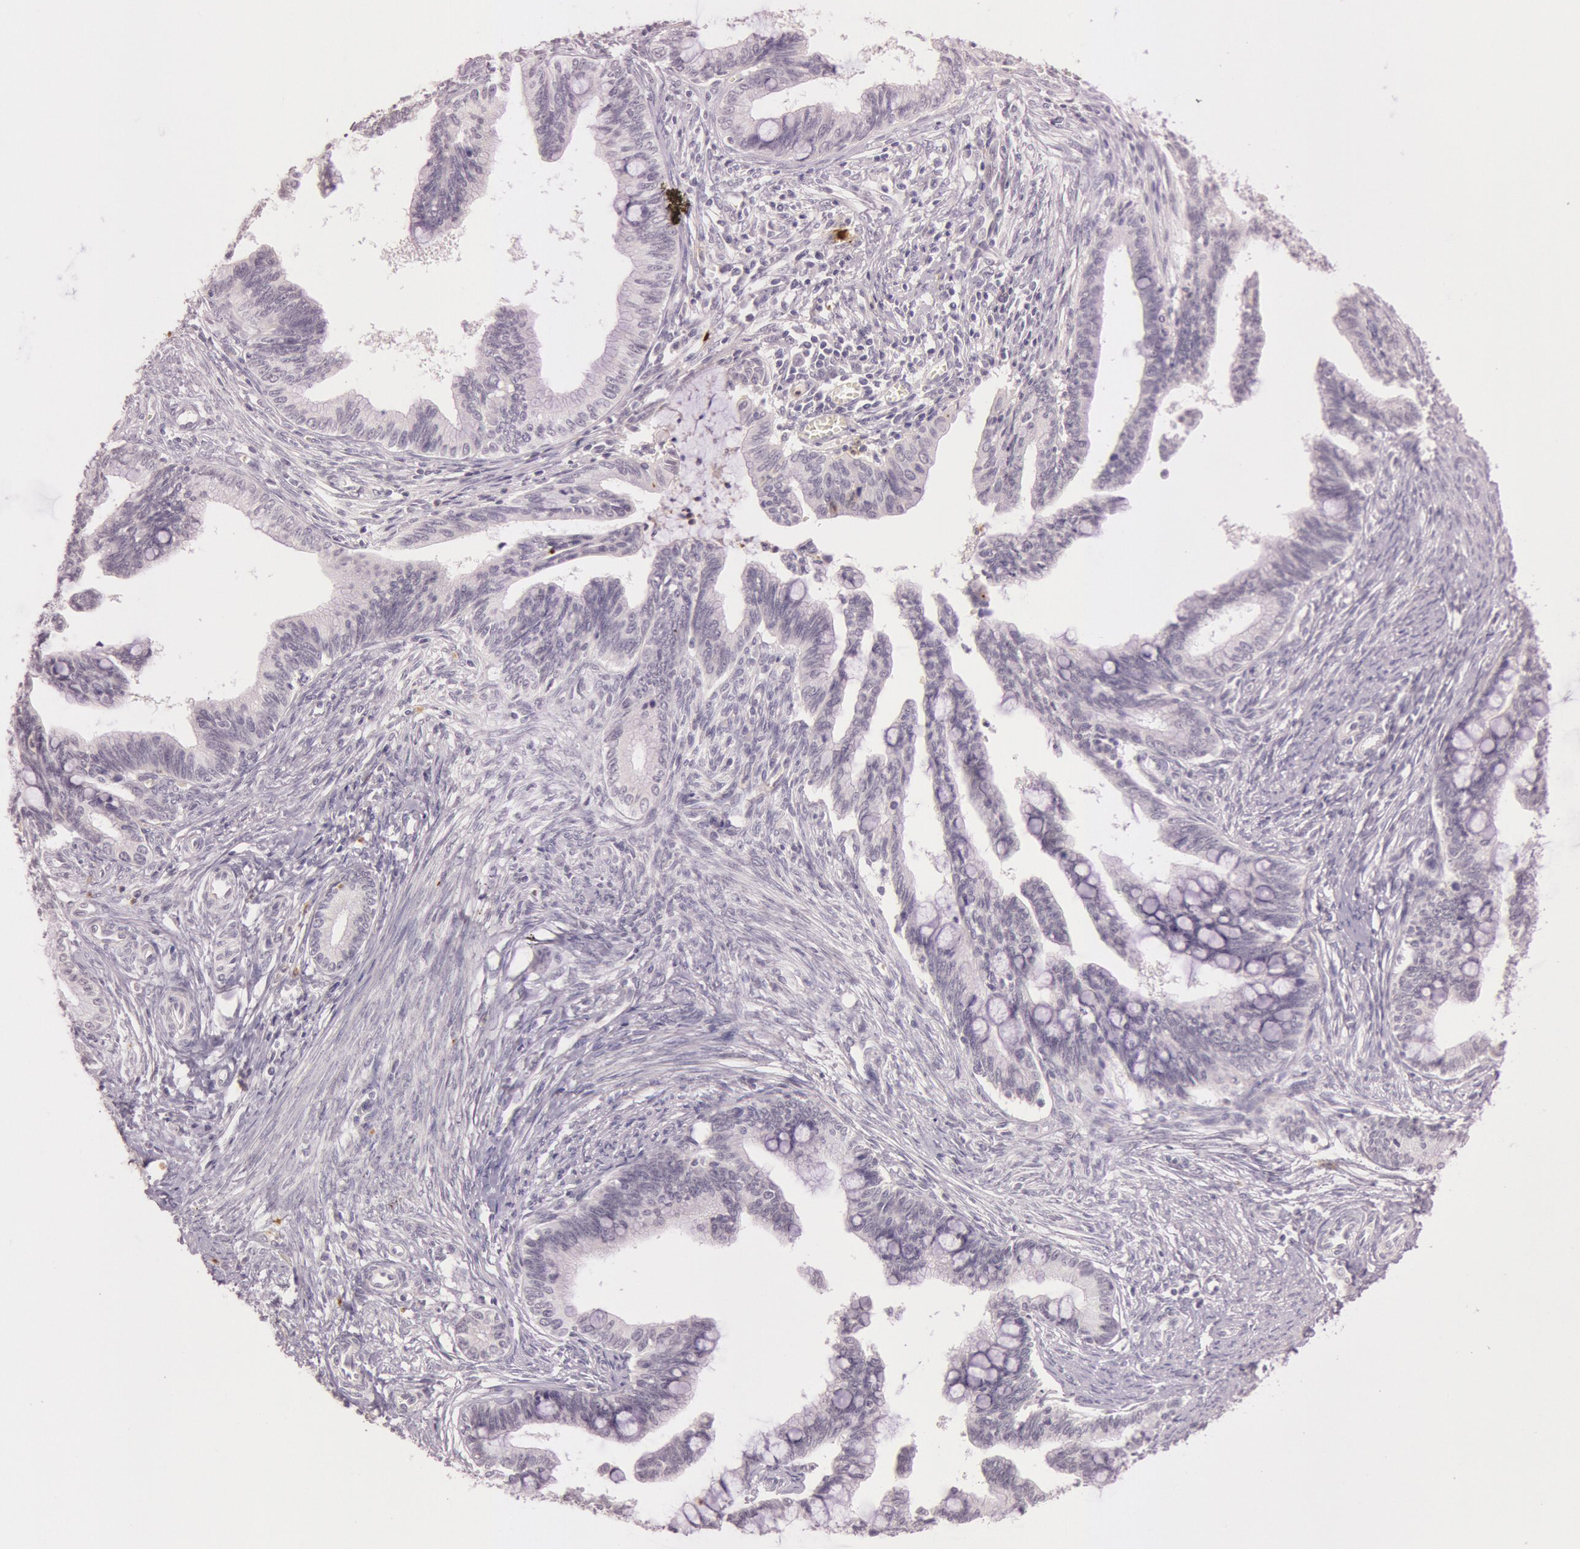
{"staining": {"intensity": "negative", "quantity": "none", "location": "none"}, "tissue": "cervical cancer", "cell_type": "Tumor cells", "image_type": "cancer", "snomed": [{"axis": "morphology", "description": "Adenocarcinoma, NOS"}, {"axis": "topography", "description": "Cervix"}], "caption": "IHC photomicrograph of neoplastic tissue: human cervical adenocarcinoma stained with DAB displays no significant protein positivity in tumor cells. (DAB (3,3'-diaminobenzidine) immunohistochemistry with hematoxylin counter stain).", "gene": "KDM6A", "patient": {"sex": "female", "age": 36}}